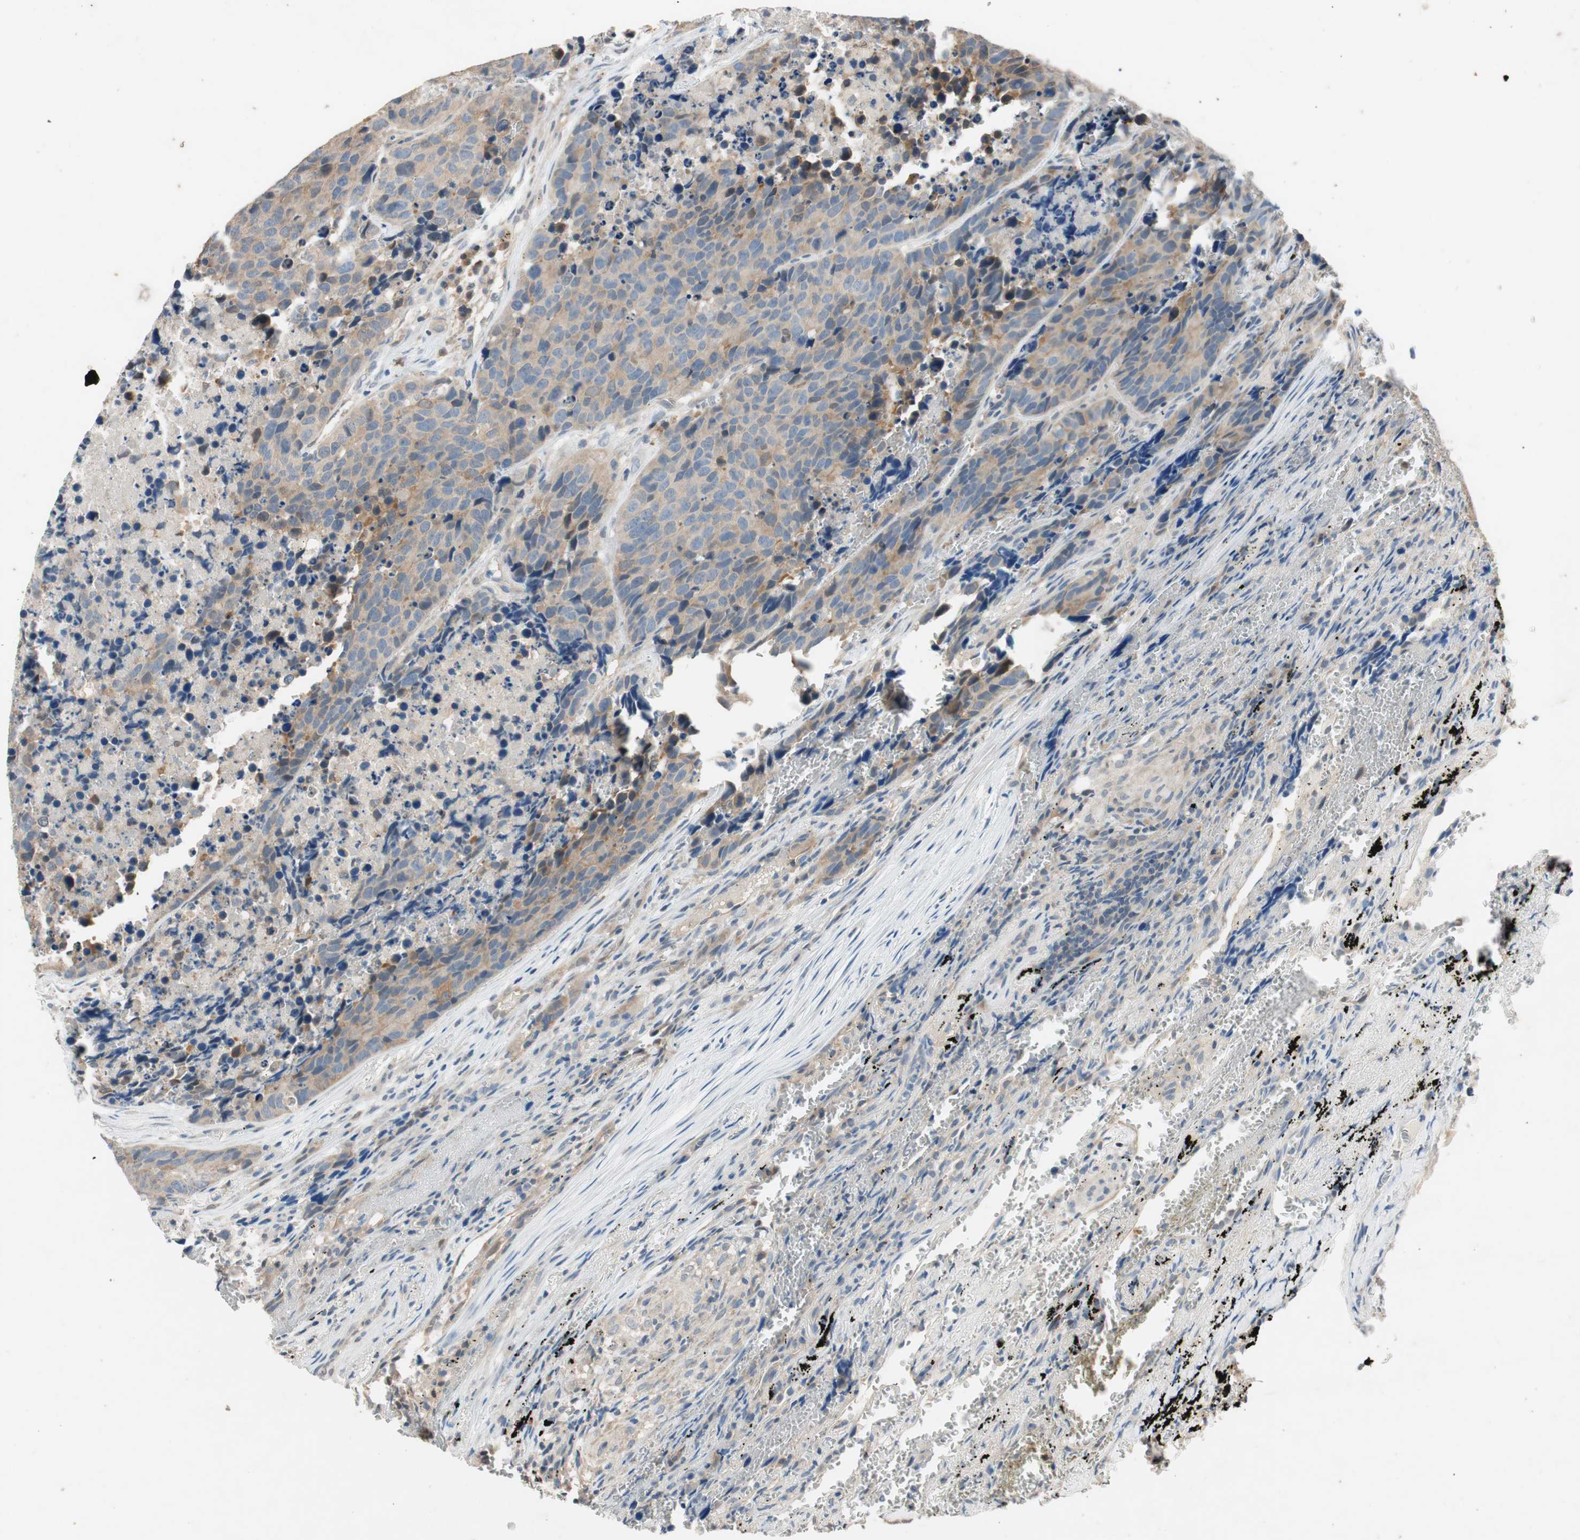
{"staining": {"intensity": "weak", "quantity": ">75%", "location": "cytoplasmic/membranous"}, "tissue": "carcinoid", "cell_type": "Tumor cells", "image_type": "cancer", "snomed": [{"axis": "morphology", "description": "Carcinoid, malignant, NOS"}, {"axis": "topography", "description": "Lung"}], "caption": "A micrograph showing weak cytoplasmic/membranous expression in approximately >75% of tumor cells in carcinoid (malignant), as visualized by brown immunohistochemical staining.", "gene": "SERPINB5", "patient": {"sex": "male", "age": 60}}